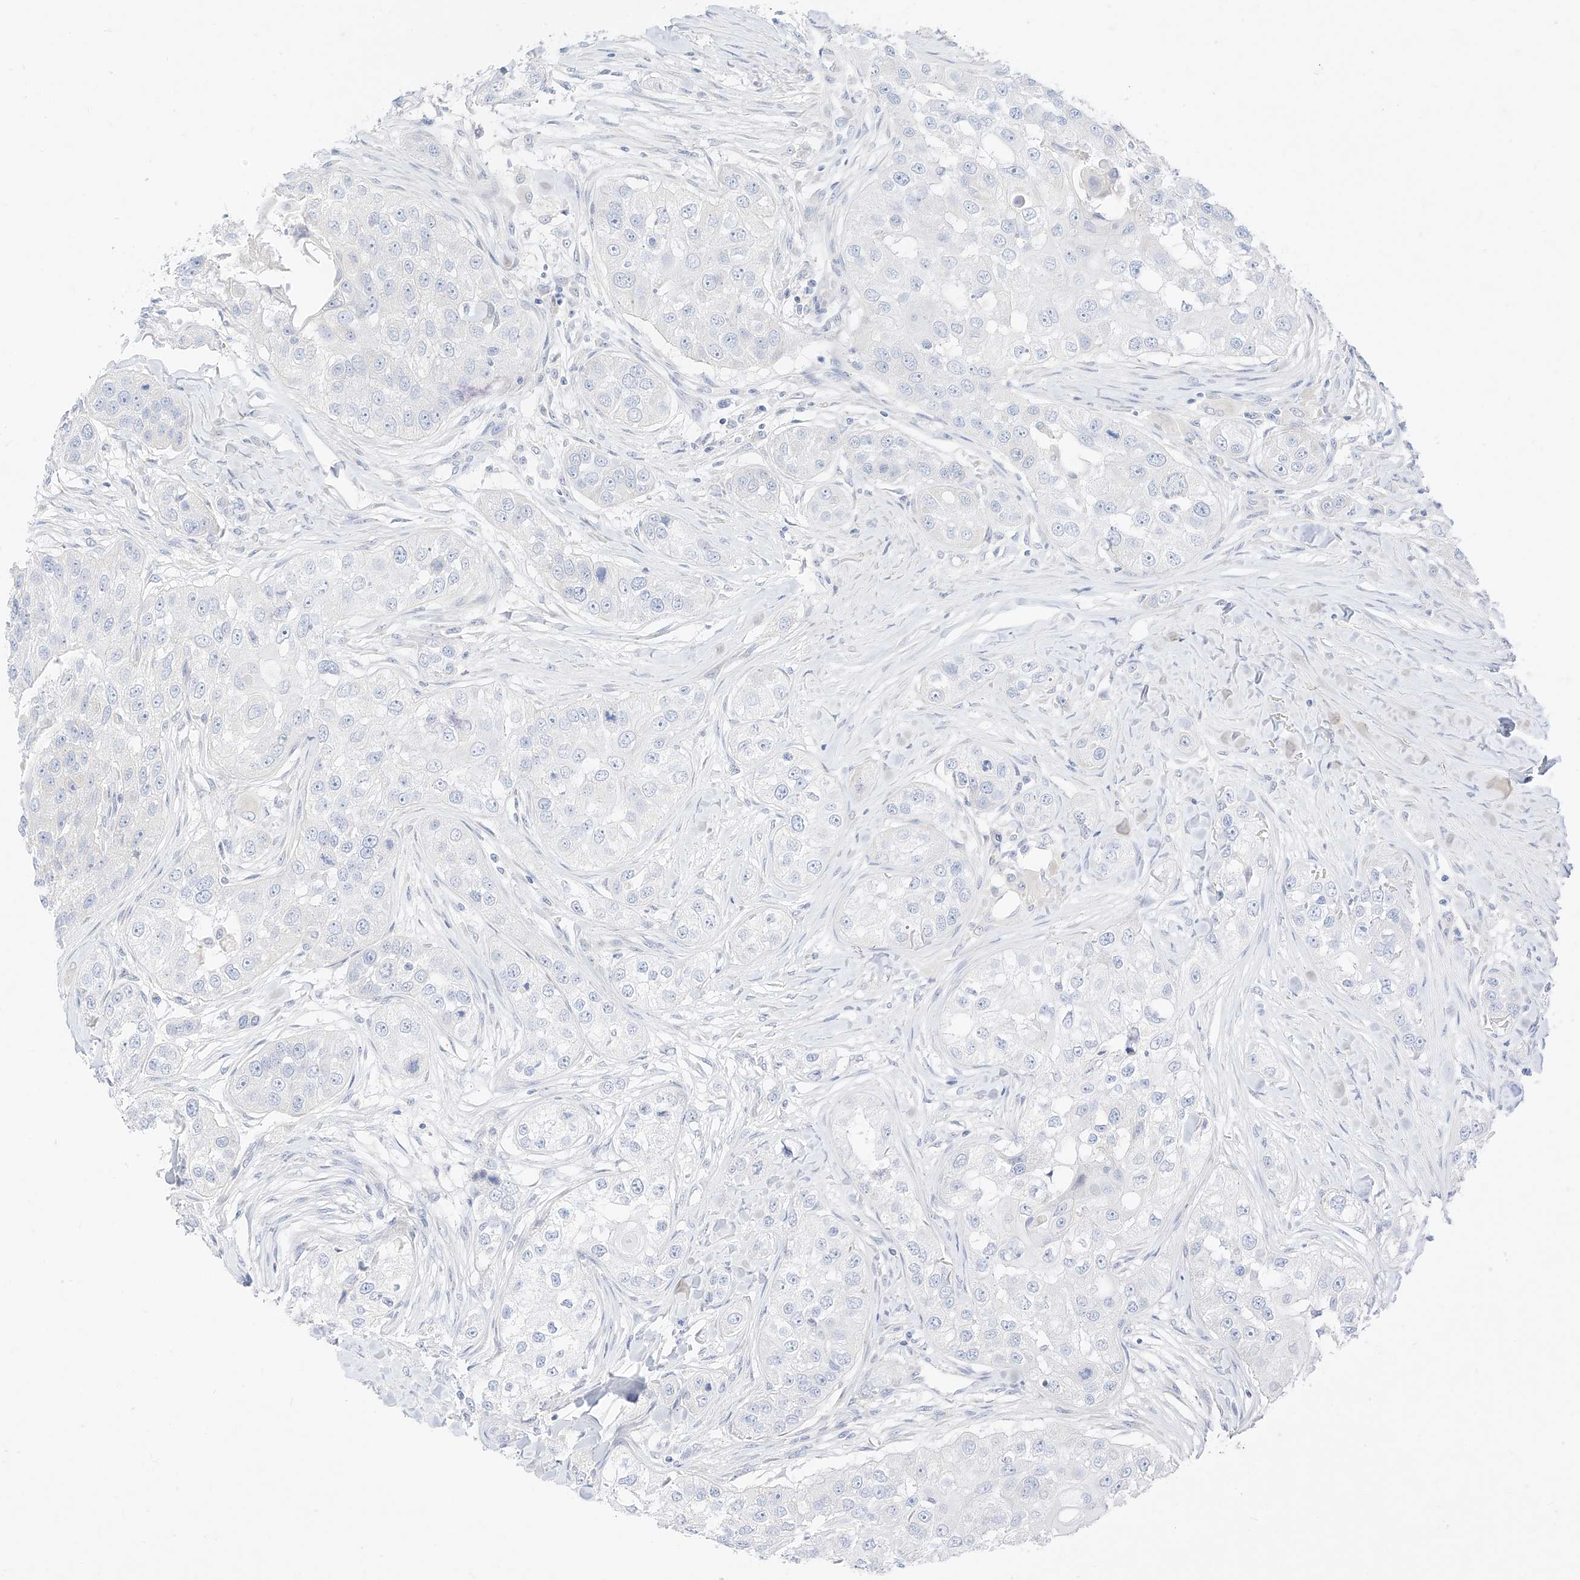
{"staining": {"intensity": "negative", "quantity": "none", "location": "none"}, "tissue": "head and neck cancer", "cell_type": "Tumor cells", "image_type": "cancer", "snomed": [{"axis": "morphology", "description": "Normal tissue, NOS"}, {"axis": "morphology", "description": "Squamous cell carcinoma, NOS"}, {"axis": "topography", "description": "Skeletal muscle"}, {"axis": "topography", "description": "Head-Neck"}], "caption": "High magnification brightfield microscopy of head and neck squamous cell carcinoma stained with DAB (3,3'-diaminobenzidine) (brown) and counterstained with hematoxylin (blue): tumor cells show no significant positivity.", "gene": "ST3GAL5", "patient": {"sex": "male", "age": 51}}